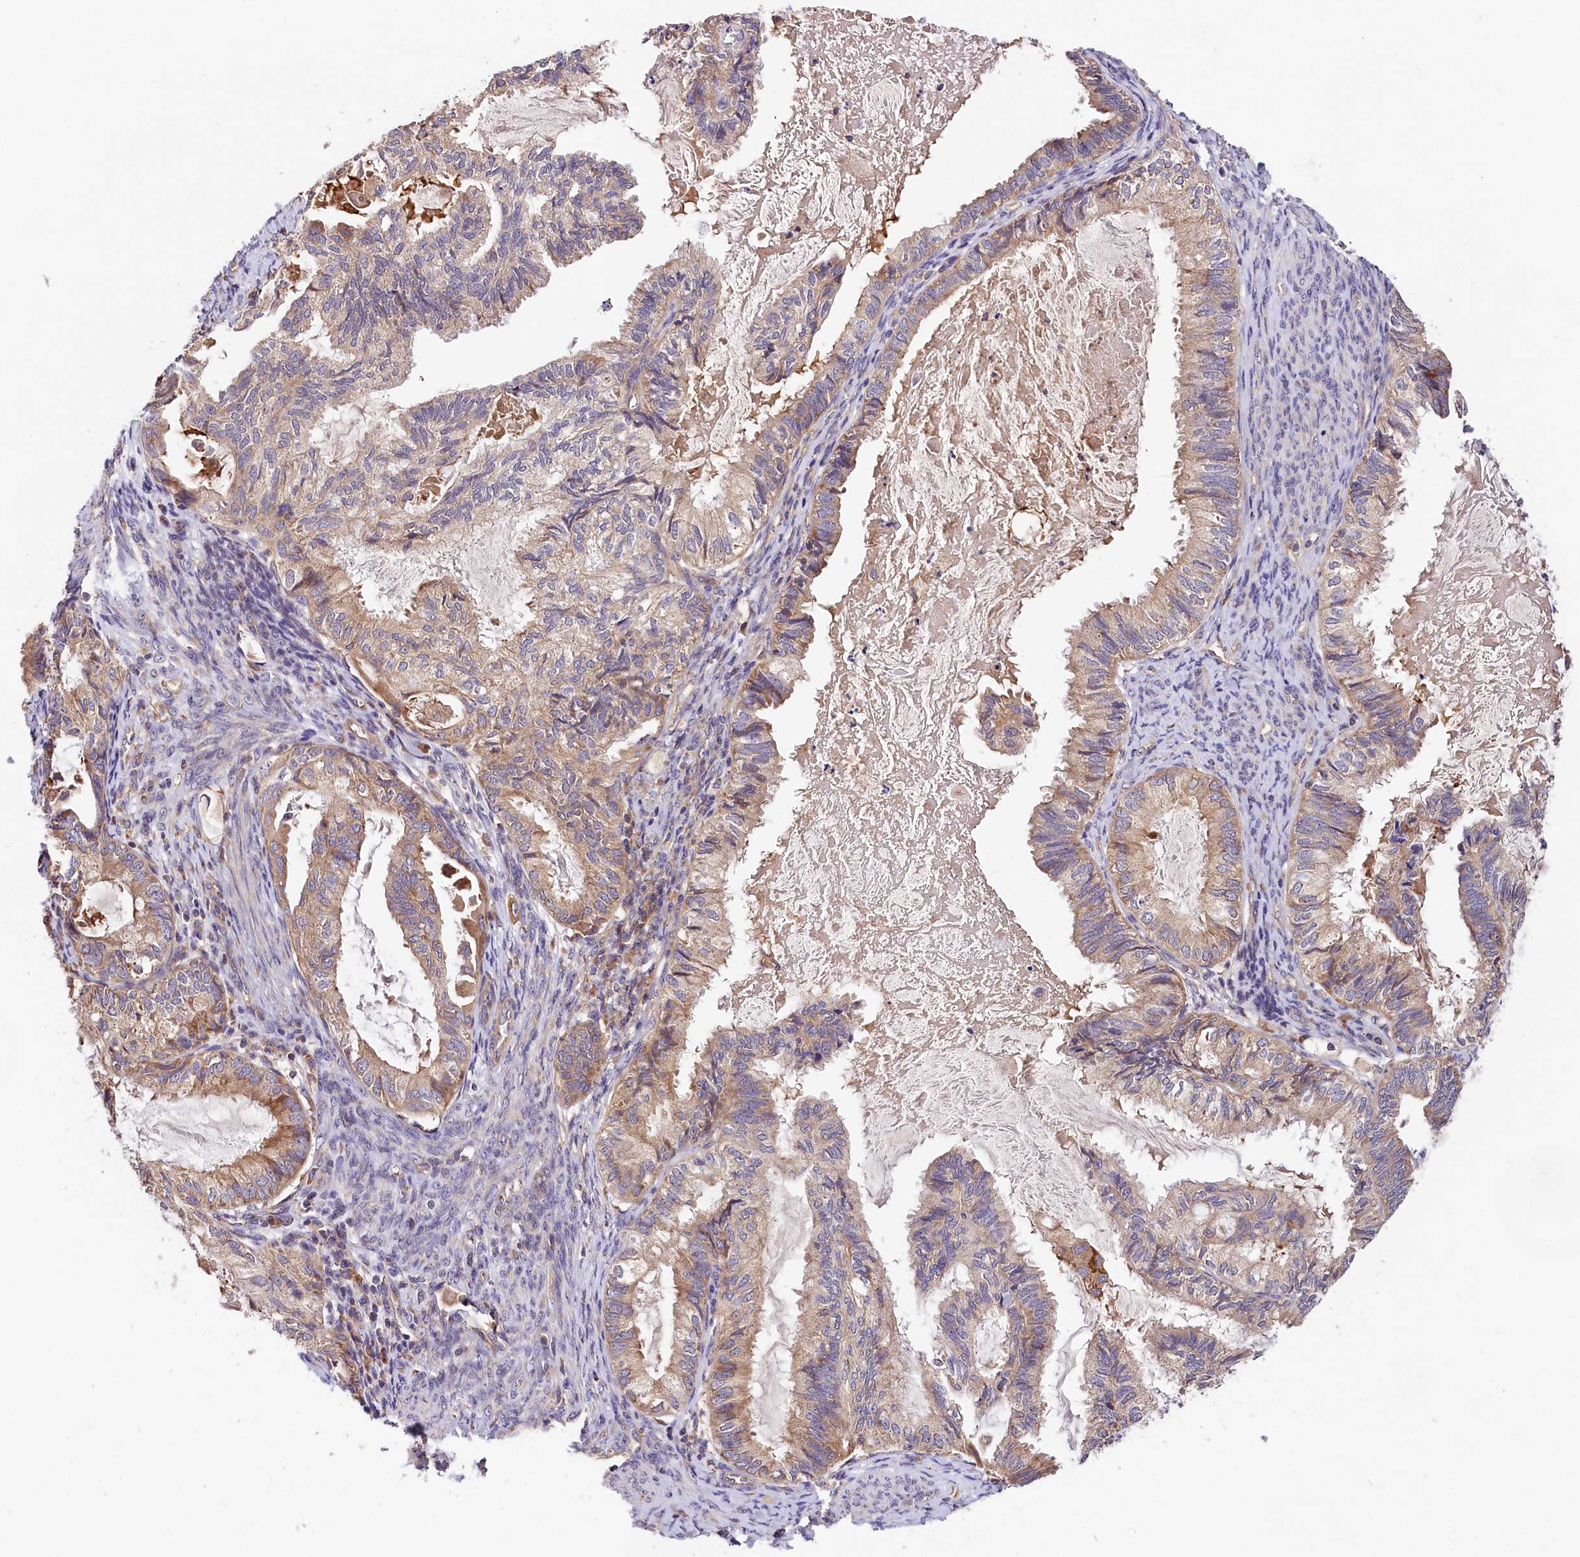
{"staining": {"intensity": "weak", "quantity": "25%-75%", "location": "cytoplasmic/membranous"}, "tissue": "cervical cancer", "cell_type": "Tumor cells", "image_type": "cancer", "snomed": [{"axis": "morphology", "description": "Normal tissue, NOS"}, {"axis": "morphology", "description": "Adenocarcinoma, NOS"}, {"axis": "topography", "description": "Cervix"}, {"axis": "topography", "description": "Endometrium"}], "caption": "Immunohistochemistry (DAB (3,3'-diaminobenzidine)) staining of adenocarcinoma (cervical) demonstrates weak cytoplasmic/membranous protein expression in approximately 25%-75% of tumor cells.", "gene": "SPG11", "patient": {"sex": "female", "age": 86}}